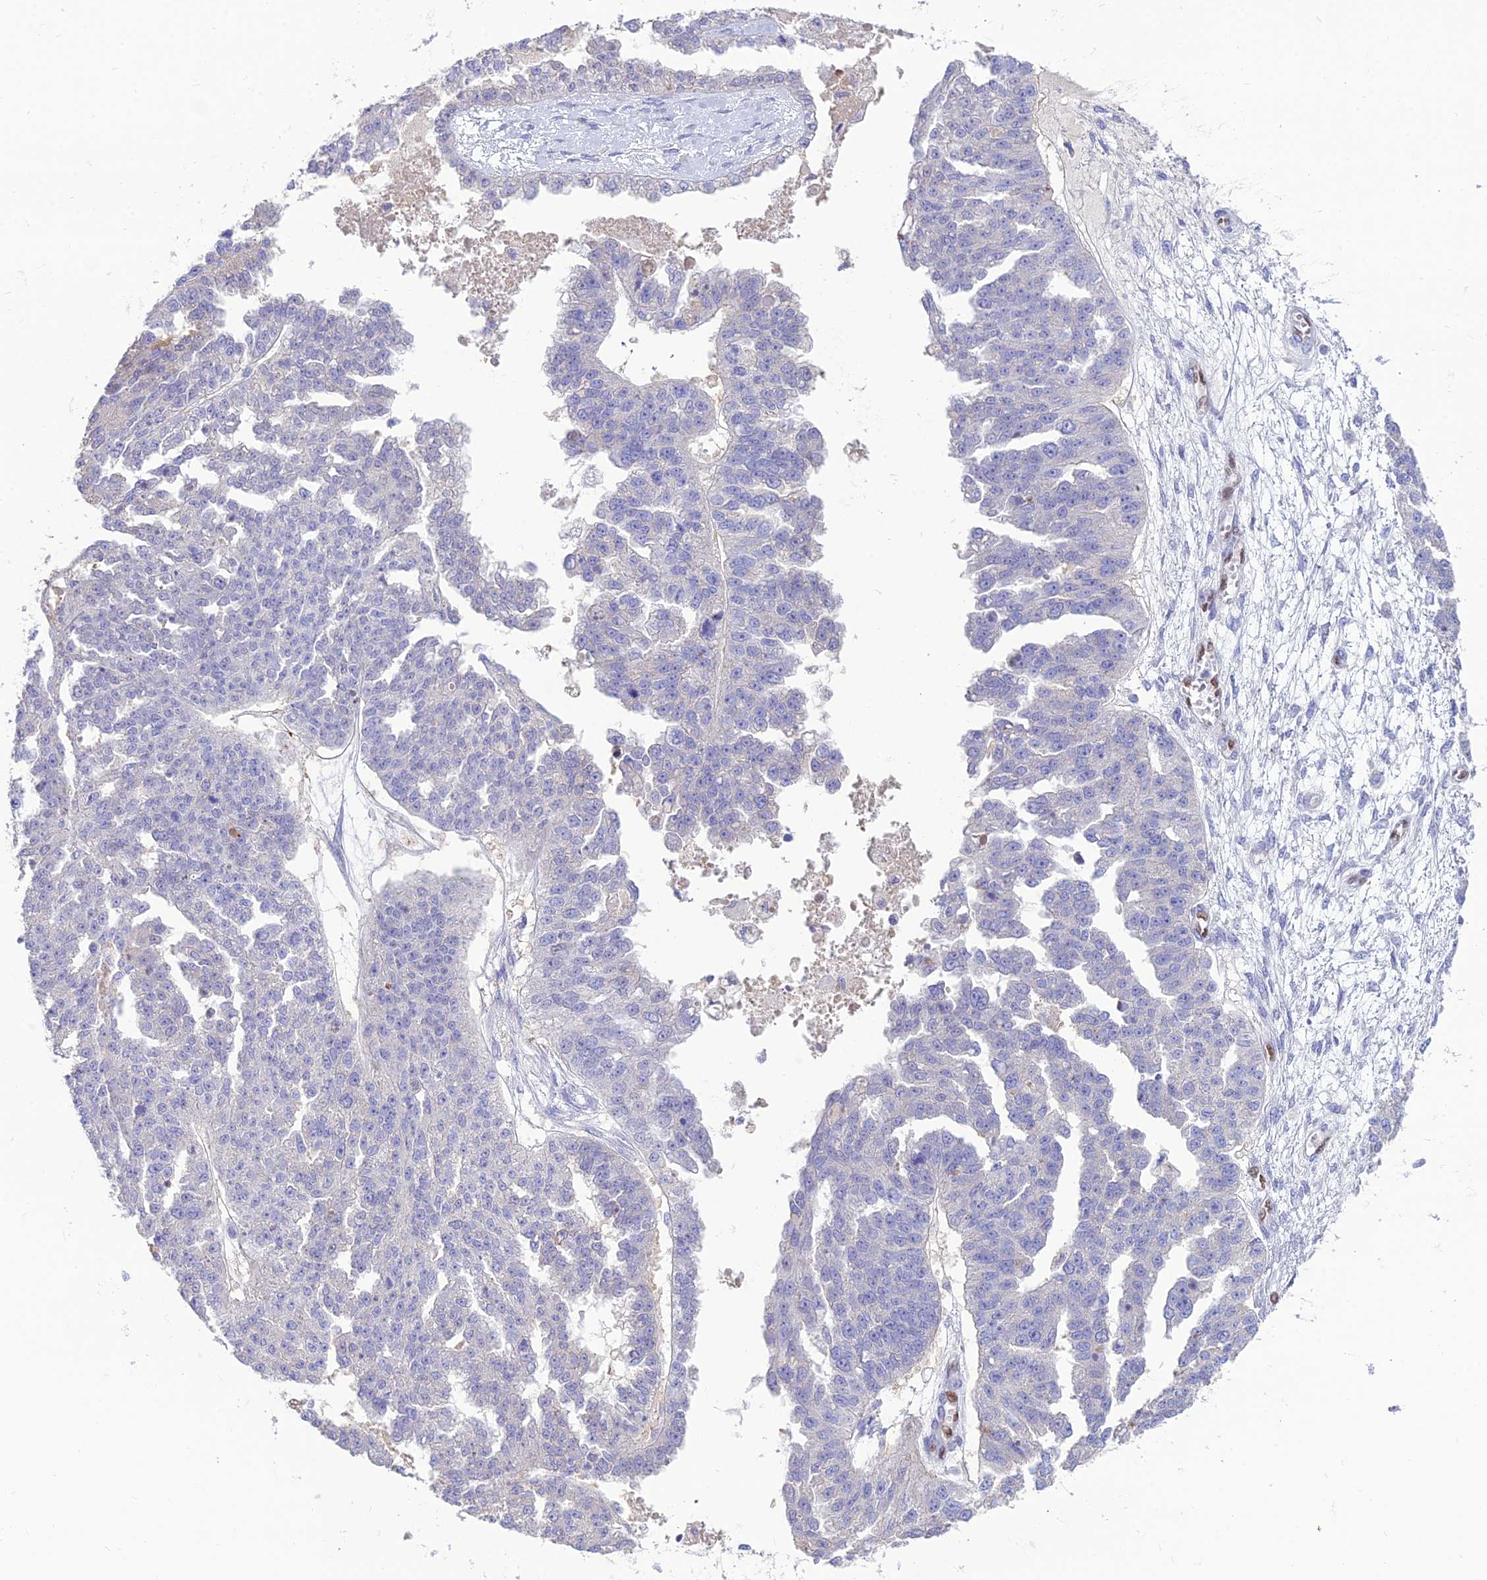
{"staining": {"intensity": "negative", "quantity": "none", "location": "none"}, "tissue": "ovarian cancer", "cell_type": "Tumor cells", "image_type": "cancer", "snomed": [{"axis": "morphology", "description": "Cystadenocarcinoma, serous, NOS"}, {"axis": "topography", "description": "Ovary"}], "caption": "Immunohistochemistry (IHC) photomicrograph of neoplastic tissue: ovarian cancer (serous cystadenocarcinoma) stained with DAB displays no significant protein staining in tumor cells. Nuclei are stained in blue.", "gene": "NOVA2", "patient": {"sex": "female", "age": 58}}